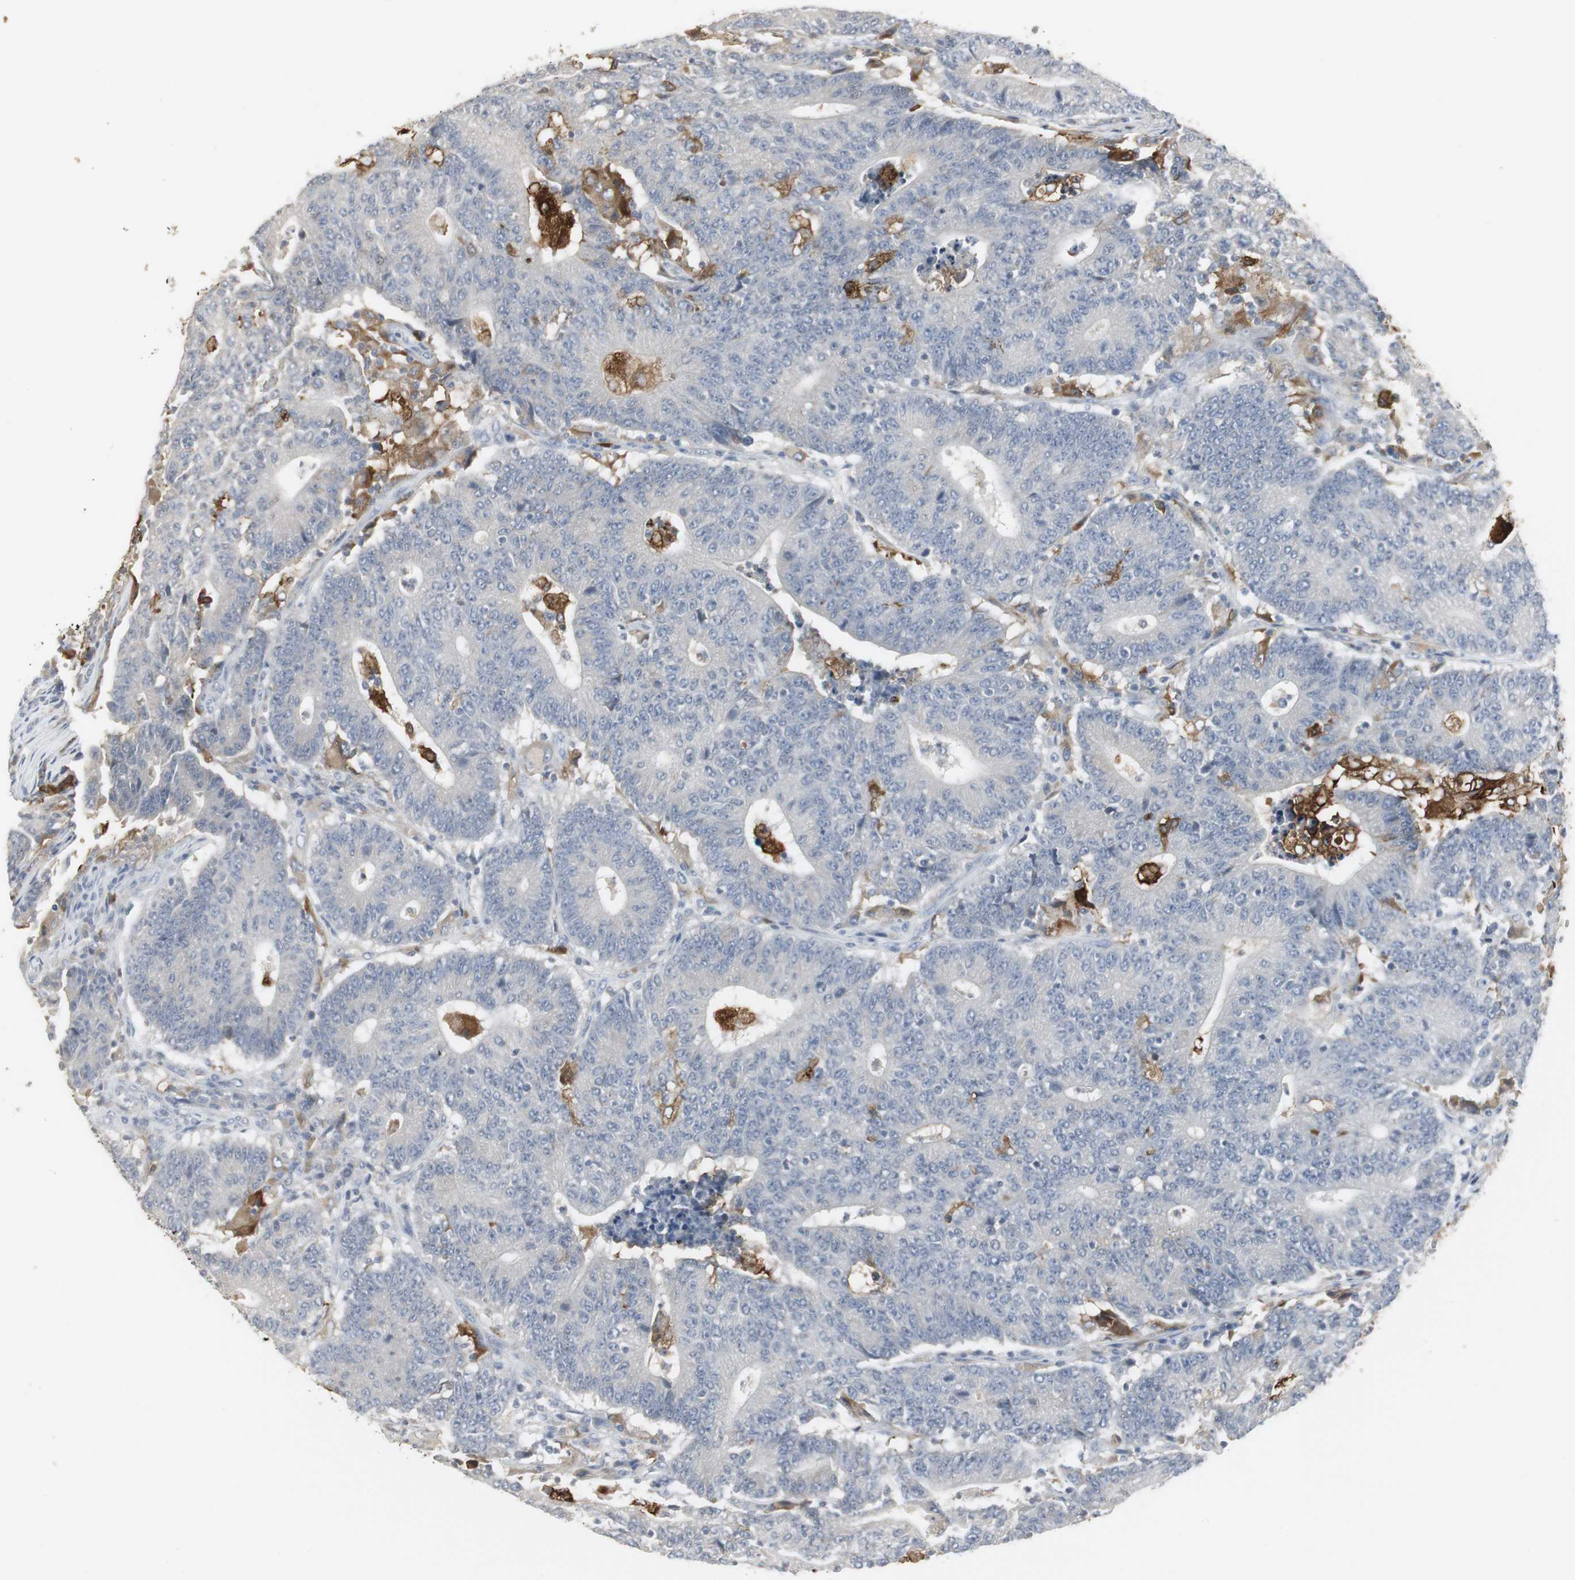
{"staining": {"intensity": "strong", "quantity": "<25%", "location": "cytoplasmic/membranous"}, "tissue": "colorectal cancer", "cell_type": "Tumor cells", "image_type": "cancer", "snomed": [{"axis": "morphology", "description": "Normal tissue, NOS"}, {"axis": "morphology", "description": "Adenocarcinoma, NOS"}, {"axis": "topography", "description": "Colon"}], "caption": "Immunohistochemical staining of colorectal cancer exhibits medium levels of strong cytoplasmic/membranous expression in about <25% of tumor cells.", "gene": "PI15", "patient": {"sex": "female", "age": 75}}